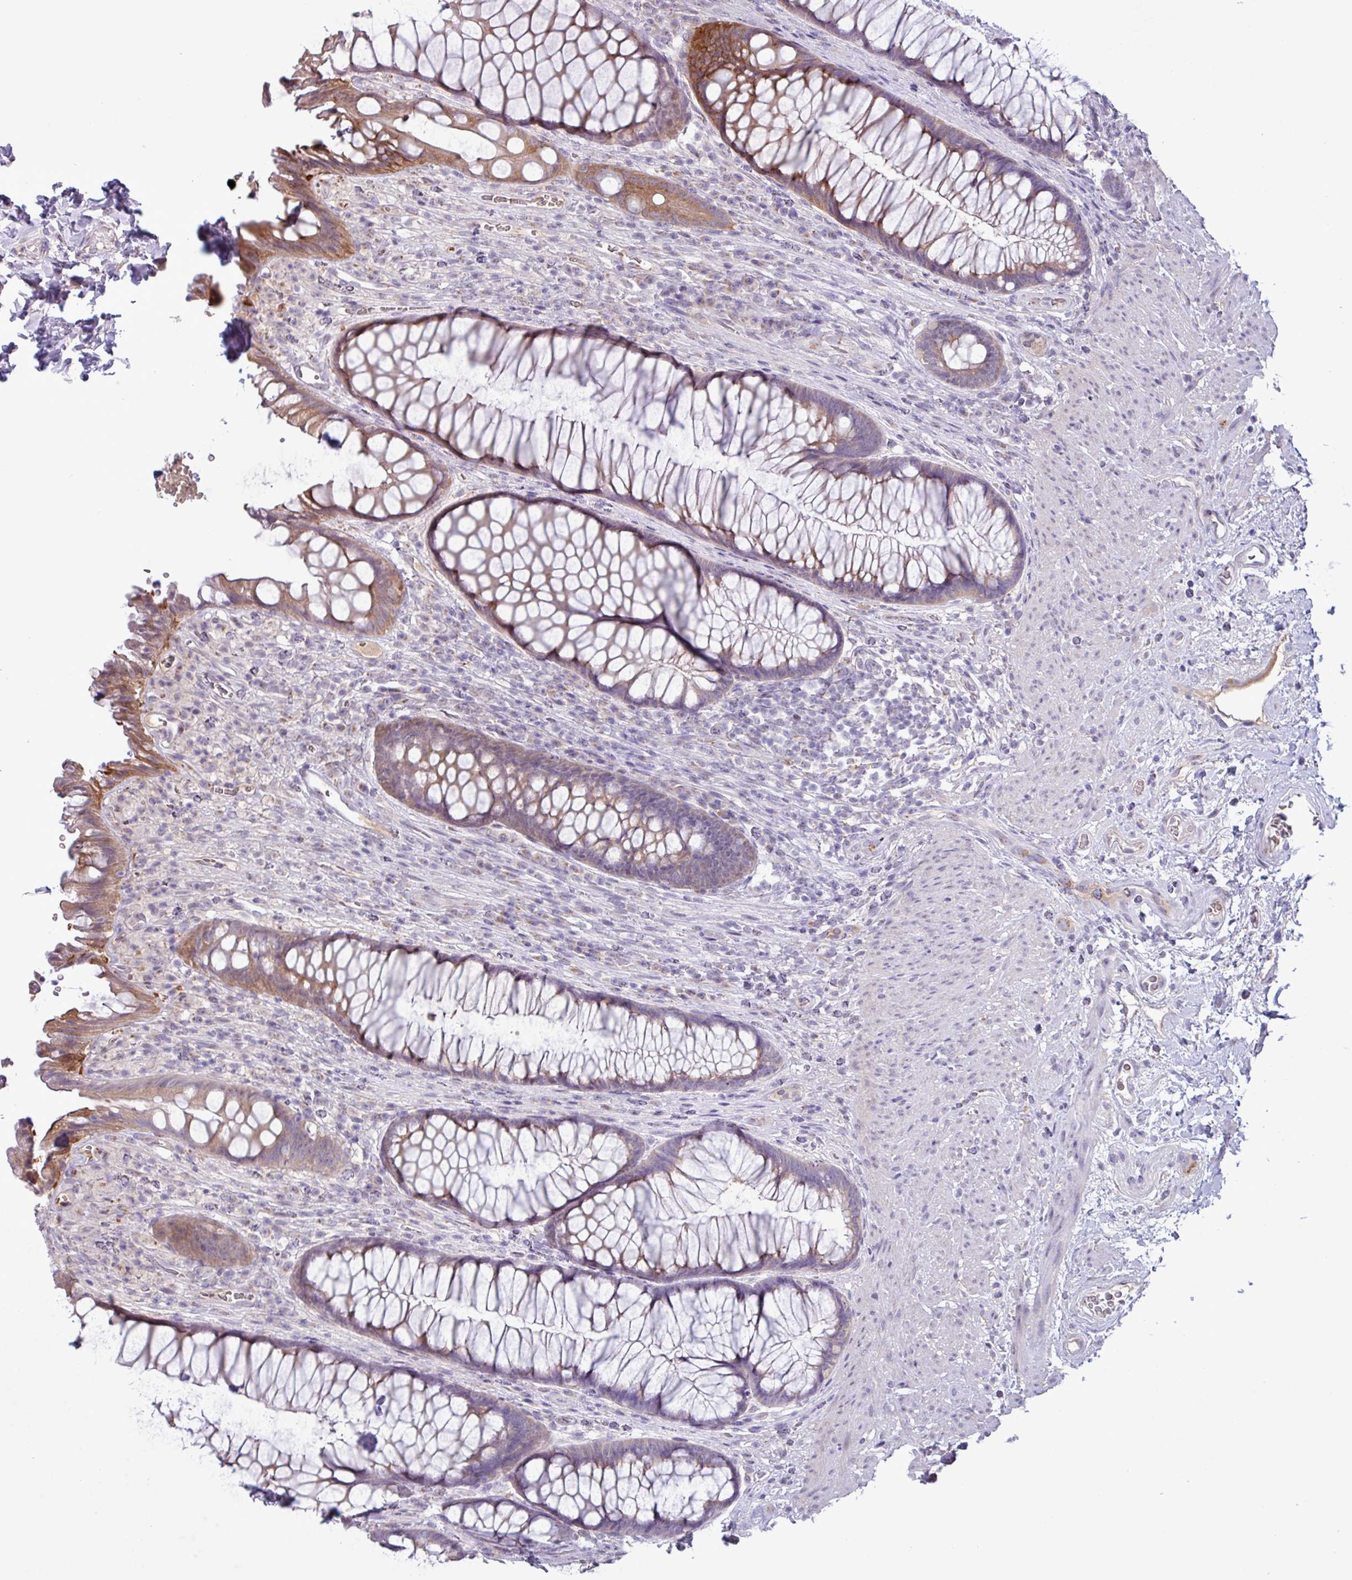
{"staining": {"intensity": "moderate", "quantity": ">75%", "location": "cytoplasmic/membranous"}, "tissue": "rectum", "cell_type": "Glandular cells", "image_type": "normal", "snomed": [{"axis": "morphology", "description": "Normal tissue, NOS"}, {"axis": "topography", "description": "Smooth muscle"}, {"axis": "topography", "description": "Rectum"}], "caption": "A medium amount of moderate cytoplasmic/membranous positivity is identified in approximately >75% of glandular cells in normal rectum. Nuclei are stained in blue.", "gene": "STIMATE", "patient": {"sex": "male", "age": 53}}